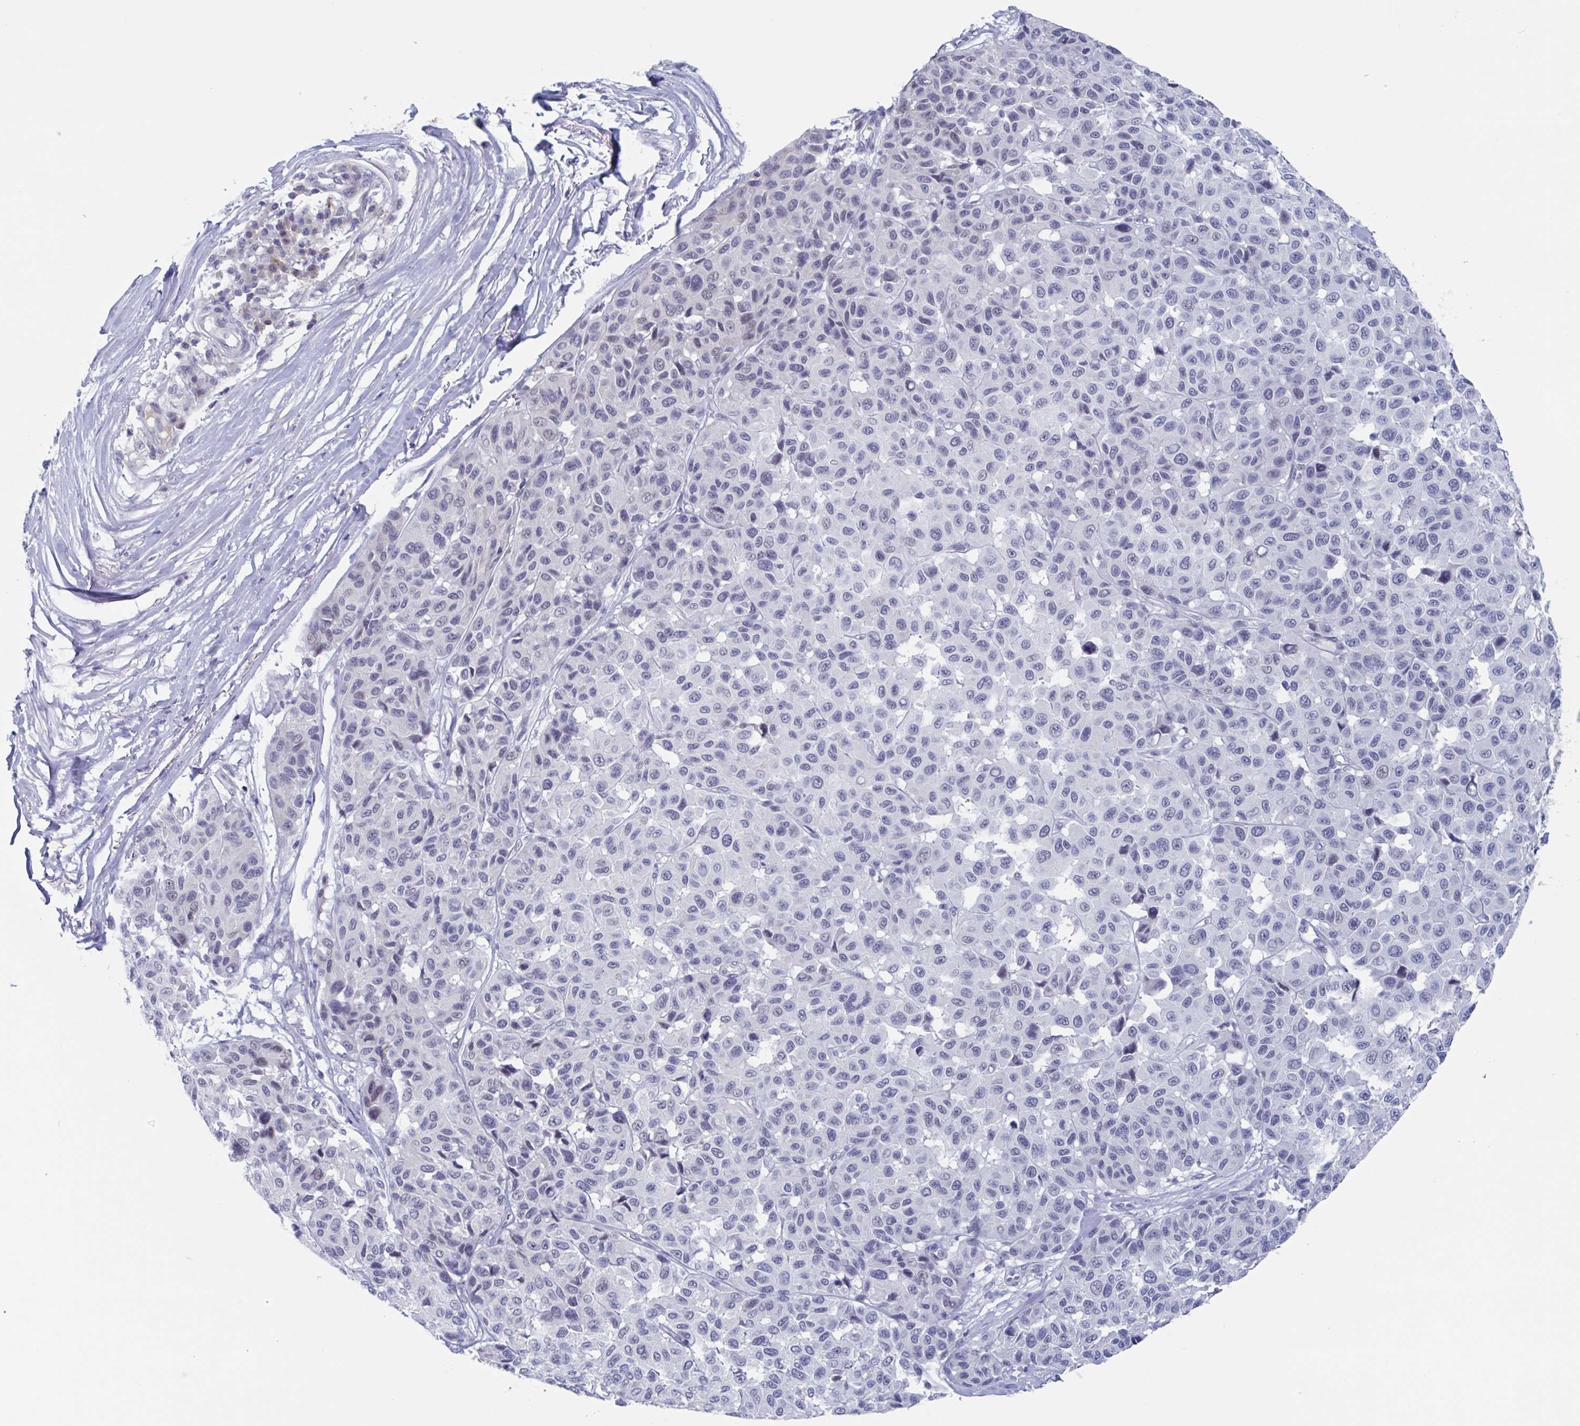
{"staining": {"intensity": "negative", "quantity": "none", "location": "none"}, "tissue": "melanoma", "cell_type": "Tumor cells", "image_type": "cancer", "snomed": [{"axis": "morphology", "description": "Malignant melanoma, NOS"}, {"axis": "topography", "description": "Skin"}], "caption": "High power microscopy photomicrograph of an IHC micrograph of melanoma, revealing no significant expression in tumor cells.", "gene": "KDM4D", "patient": {"sex": "female", "age": 66}}